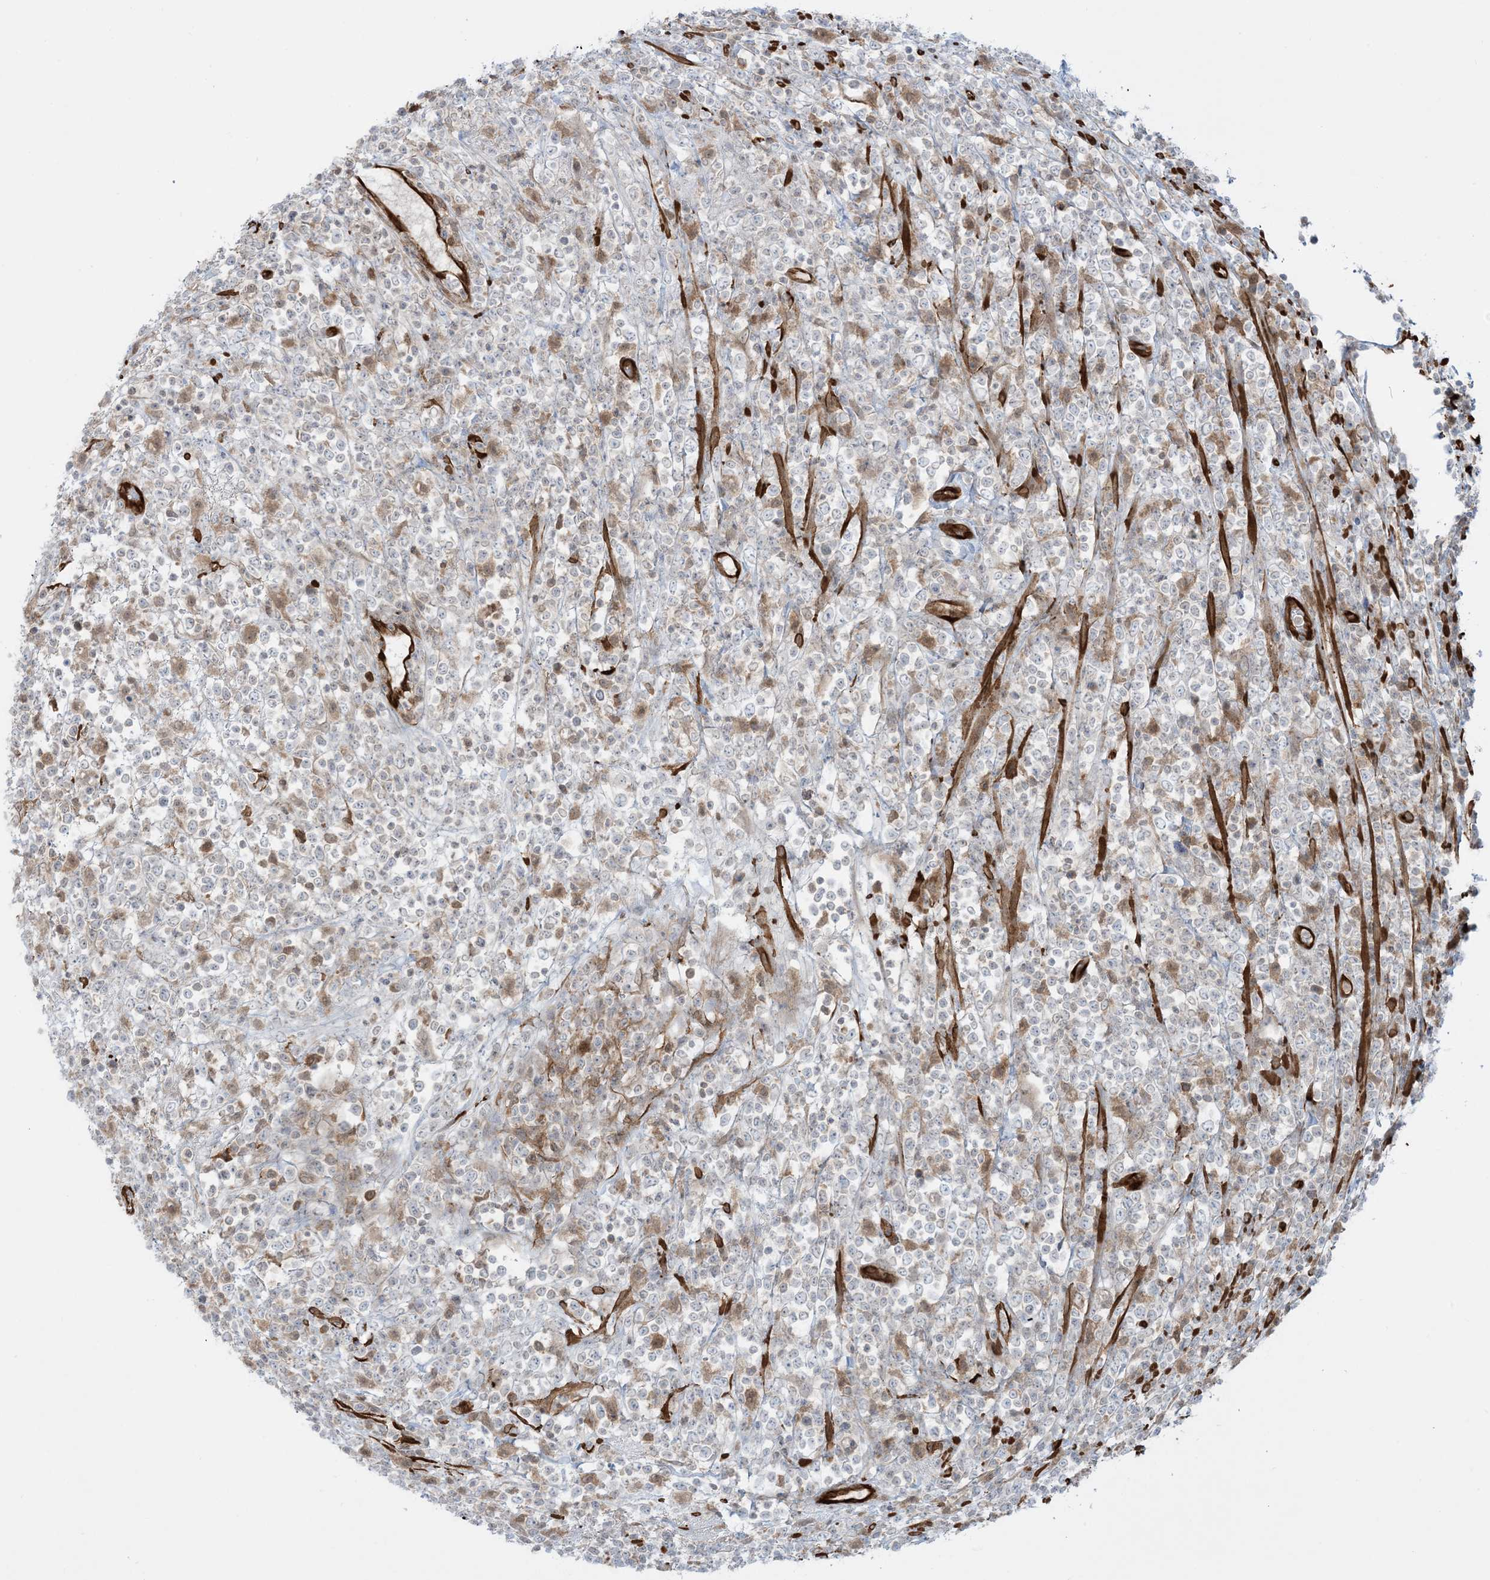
{"staining": {"intensity": "negative", "quantity": "none", "location": "none"}, "tissue": "lymphoma", "cell_type": "Tumor cells", "image_type": "cancer", "snomed": [{"axis": "morphology", "description": "Malignant lymphoma, non-Hodgkin's type, High grade"}, {"axis": "topography", "description": "Colon"}], "caption": "There is no significant staining in tumor cells of malignant lymphoma, non-Hodgkin's type (high-grade). (Immunohistochemistry (ihc), brightfield microscopy, high magnification).", "gene": "PPM1F", "patient": {"sex": "female", "age": 53}}